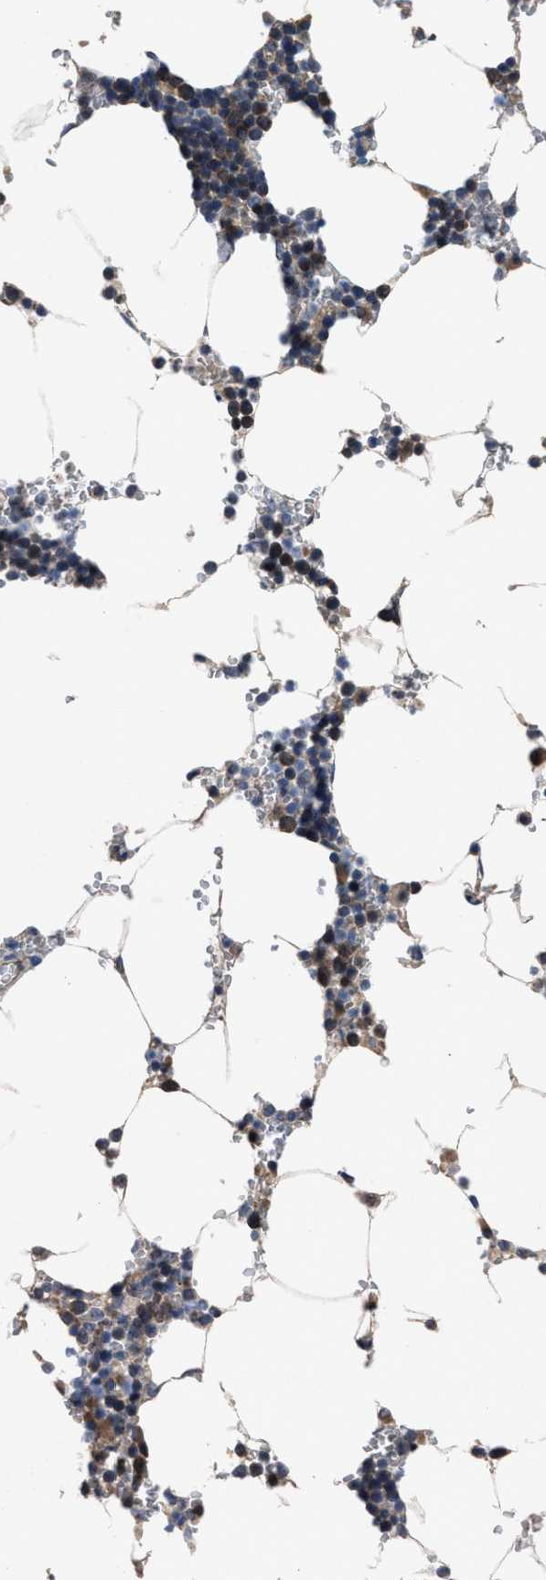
{"staining": {"intensity": "strong", "quantity": "25%-75%", "location": "nuclear"}, "tissue": "bone marrow", "cell_type": "Hematopoietic cells", "image_type": "normal", "snomed": [{"axis": "morphology", "description": "Normal tissue, NOS"}, {"axis": "topography", "description": "Bone marrow"}], "caption": "Protein analysis of normal bone marrow exhibits strong nuclear positivity in approximately 25%-75% of hematopoietic cells. (DAB IHC with brightfield microscopy, high magnification).", "gene": "HAUS6", "patient": {"sex": "male", "age": 70}}